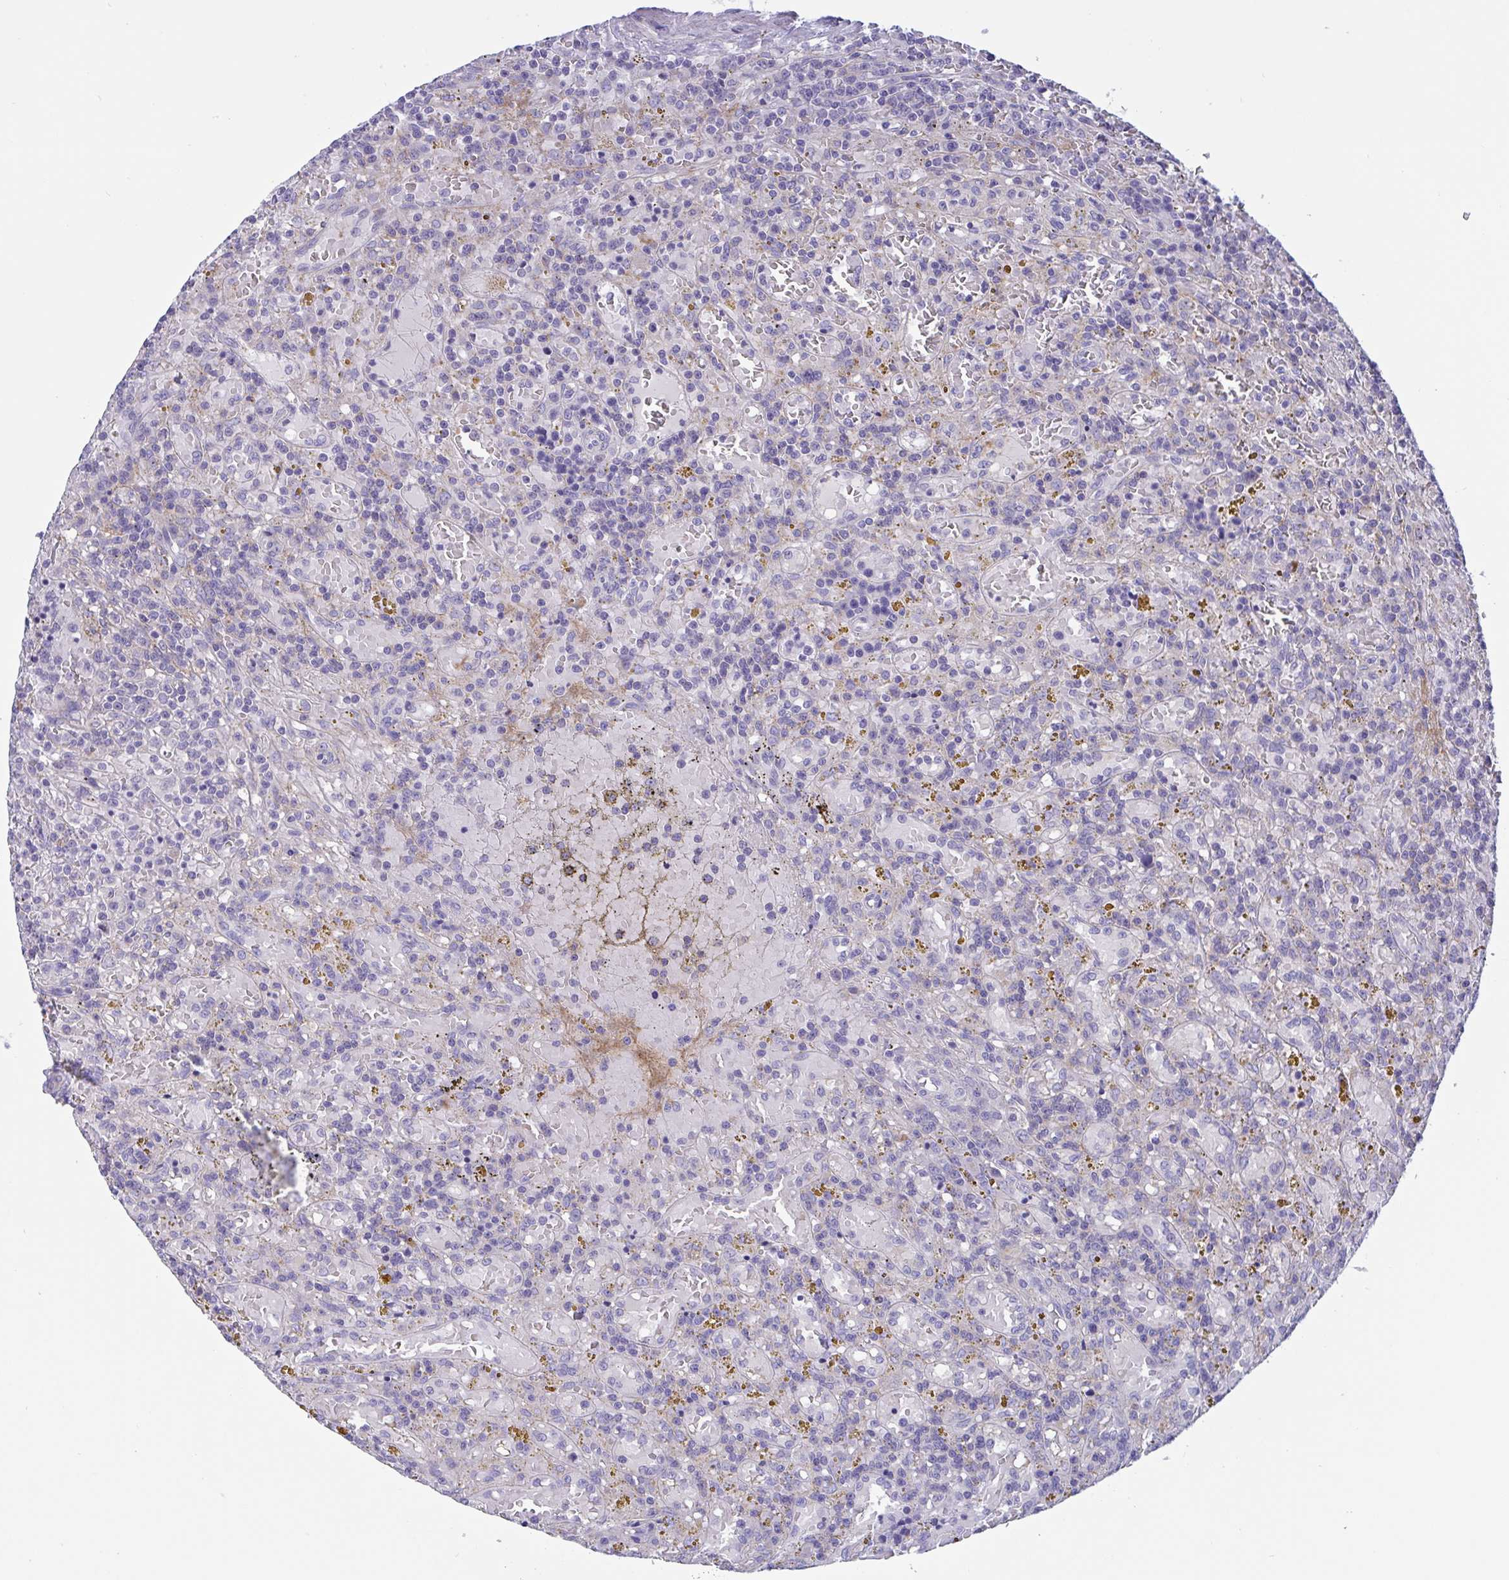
{"staining": {"intensity": "negative", "quantity": "none", "location": "none"}, "tissue": "lymphoma", "cell_type": "Tumor cells", "image_type": "cancer", "snomed": [{"axis": "morphology", "description": "Malignant lymphoma, non-Hodgkin's type, Low grade"}, {"axis": "topography", "description": "Spleen"}], "caption": "This is an immunohistochemistry histopathology image of lymphoma. There is no staining in tumor cells.", "gene": "OXLD1", "patient": {"sex": "female", "age": 65}}